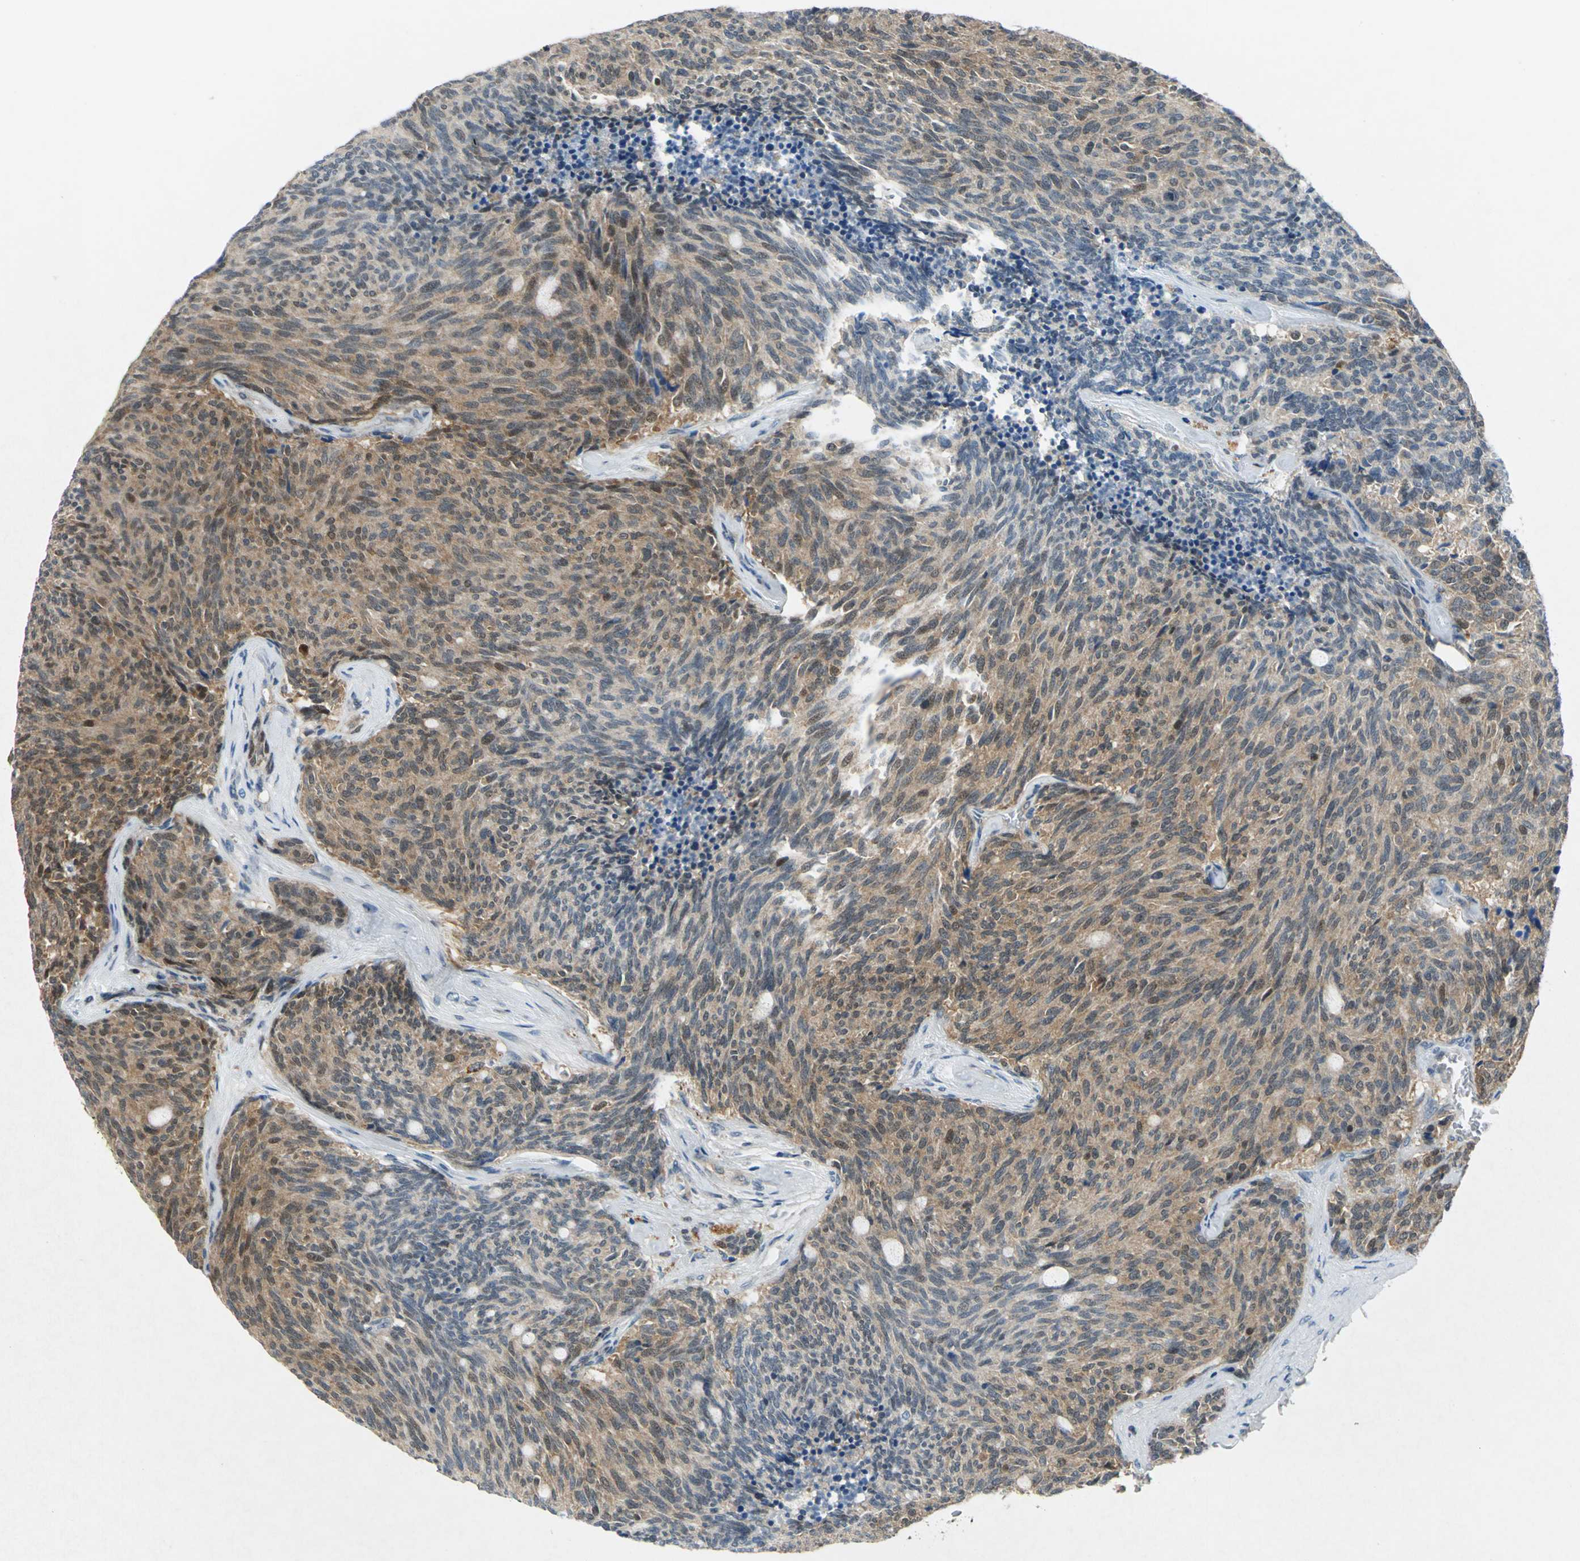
{"staining": {"intensity": "moderate", "quantity": "25%-75%", "location": "cytoplasmic/membranous"}, "tissue": "carcinoid", "cell_type": "Tumor cells", "image_type": "cancer", "snomed": [{"axis": "morphology", "description": "Carcinoid, malignant, NOS"}, {"axis": "topography", "description": "Pancreas"}], "caption": "A brown stain shows moderate cytoplasmic/membranous staining of a protein in carcinoid tumor cells. The staining was performed using DAB to visualize the protein expression in brown, while the nuclei were stained in blue with hematoxylin (Magnification: 20x).", "gene": "PIN1", "patient": {"sex": "female", "age": 54}}